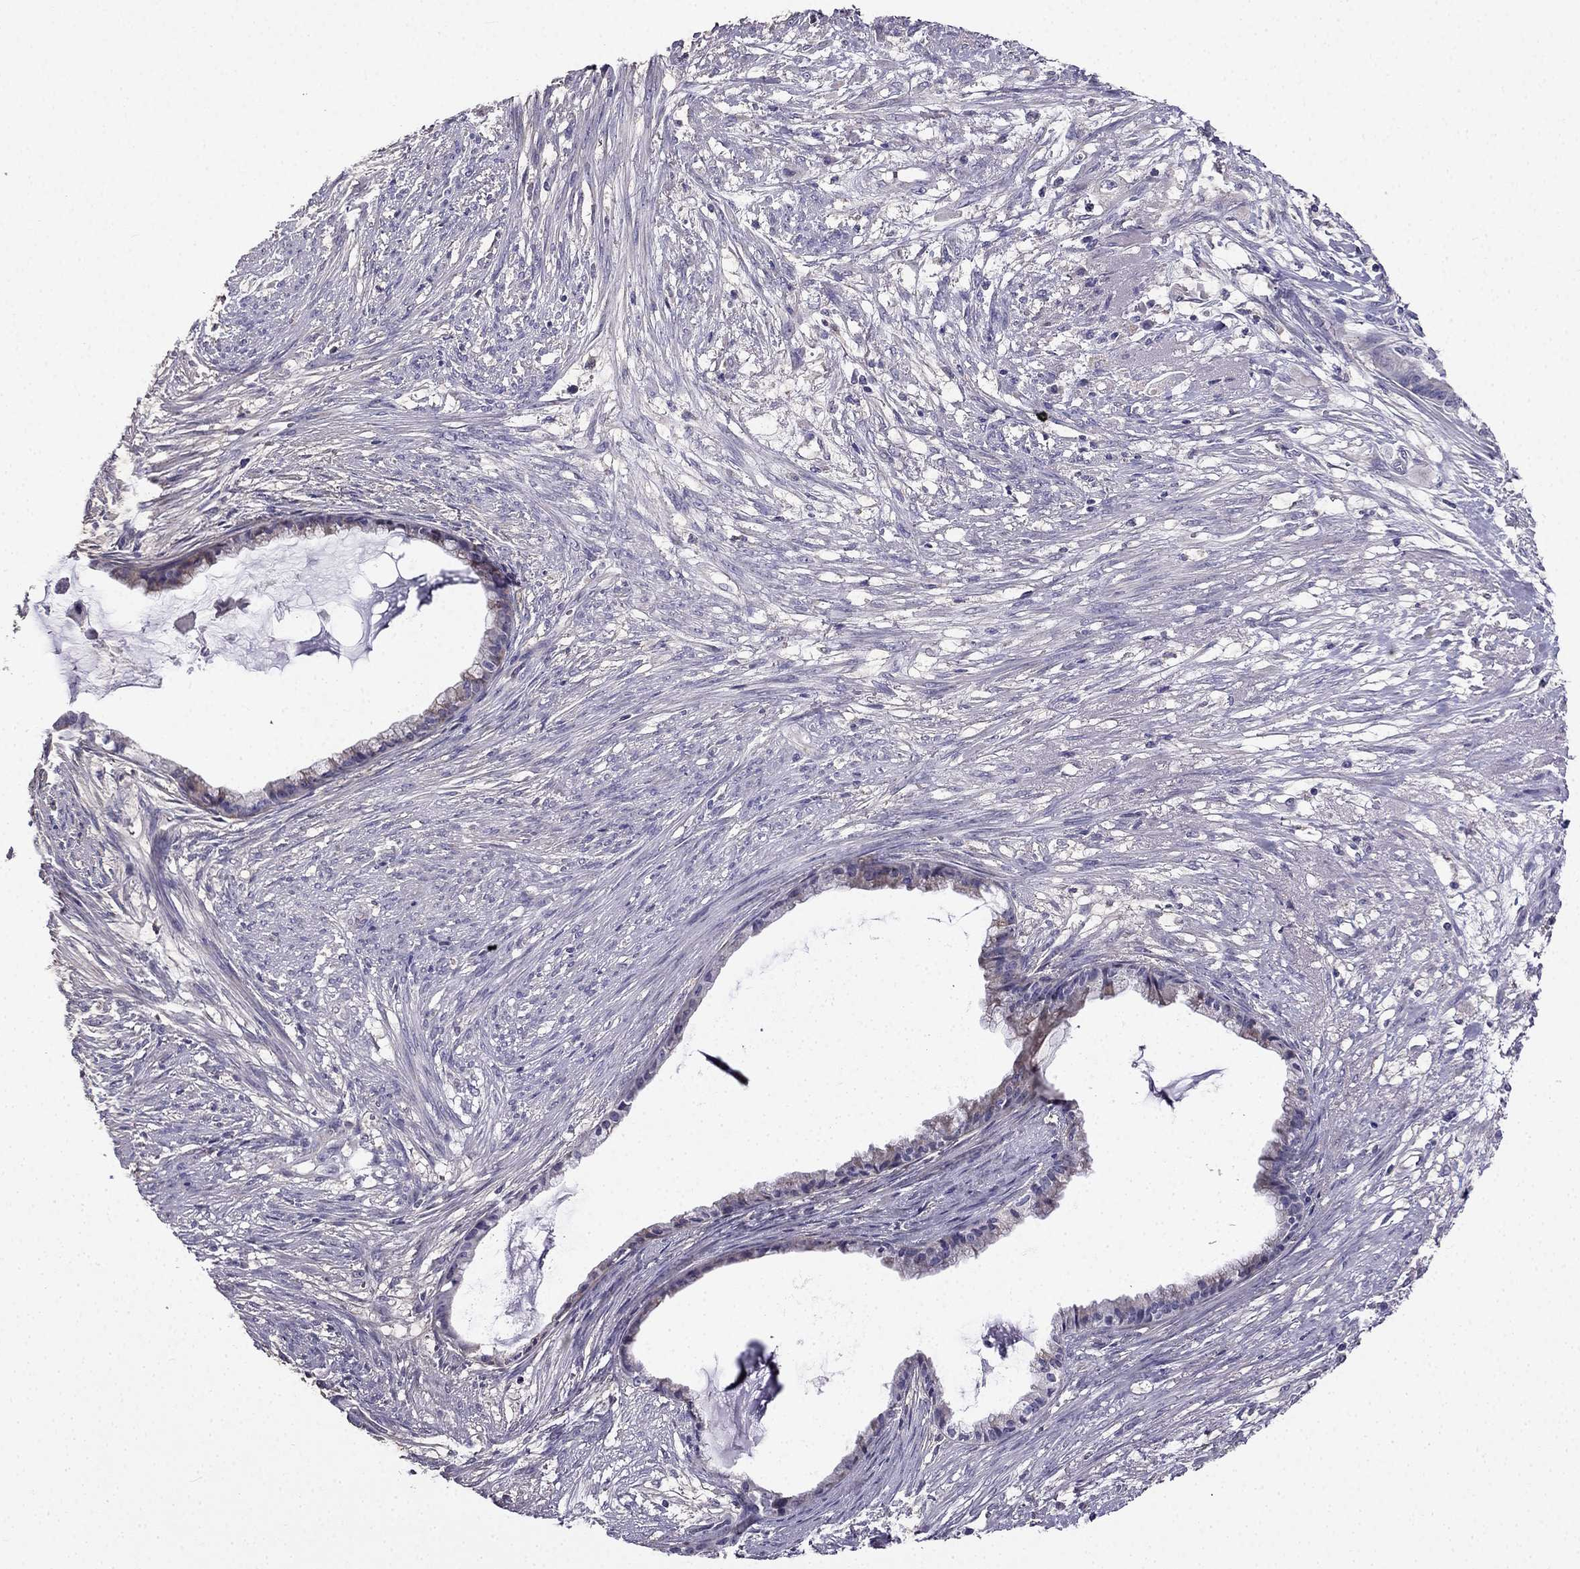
{"staining": {"intensity": "moderate", "quantity": "25%-75%", "location": "cytoplasmic/membranous"}, "tissue": "endometrial cancer", "cell_type": "Tumor cells", "image_type": "cancer", "snomed": [{"axis": "morphology", "description": "Adenocarcinoma, NOS"}, {"axis": "topography", "description": "Endometrium"}], "caption": "Tumor cells show medium levels of moderate cytoplasmic/membranous positivity in about 25%-75% of cells in human adenocarcinoma (endometrial).", "gene": "SLC6A2", "patient": {"sex": "female", "age": 86}}